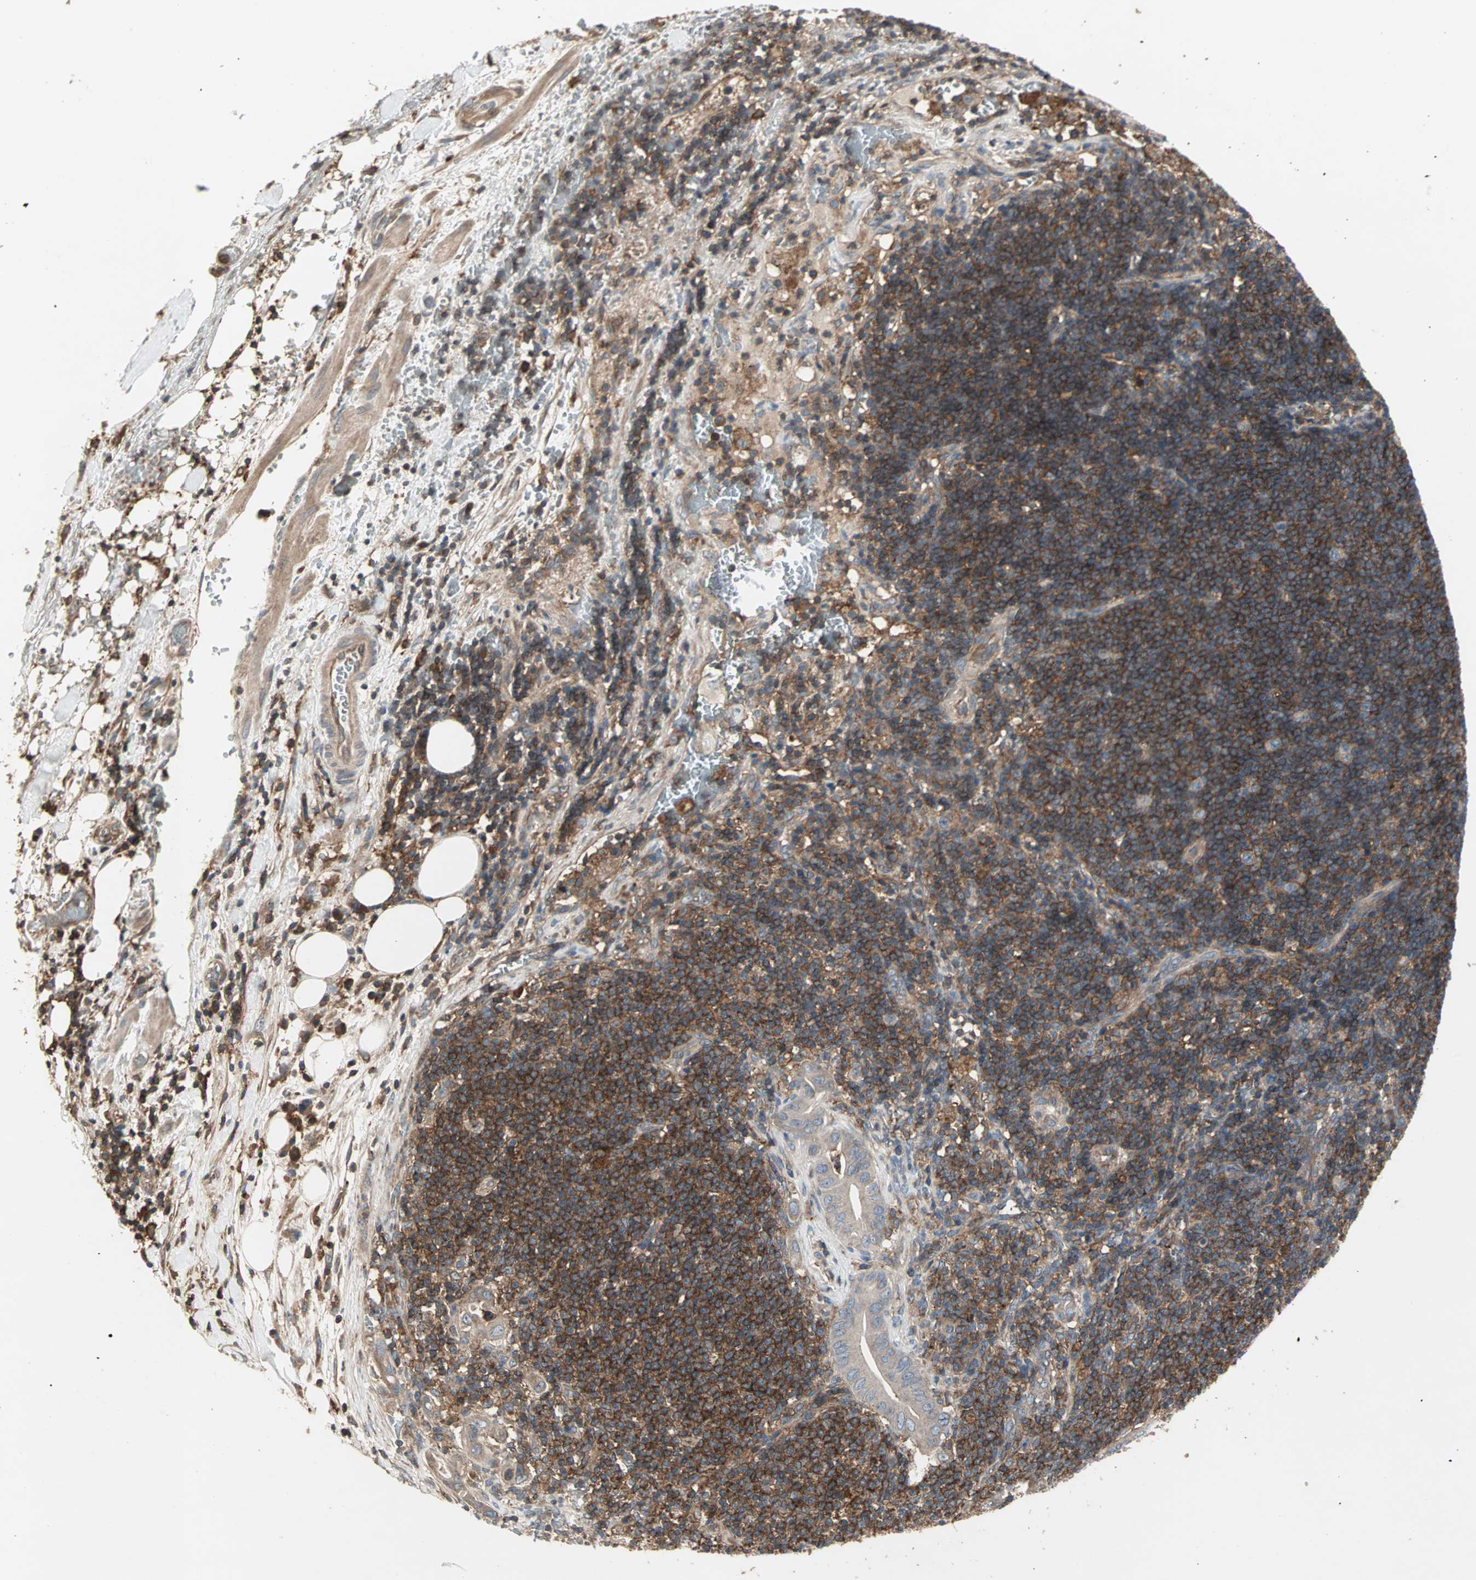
{"staining": {"intensity": "moderate", "quantity": "25%-75%", "location": "cytoplasmic/membranous"}, "tissue": "liver cancer", "cell_type": "Tumor cells", "image_type": "cancer", "snomed": [{"axis": "morphology", "description": "Cholangiocarcinoma"}, {"axis": "topography", "description": "Liver"}], "caption": "IHC (DAB (3,3'-diaminobenzidine)) staining of cholangiocarcinoma (liver) shows moderate cytoplasmic/membranous protein positivity in about 25%-75% of tumor cells. The protein of interest is stained brown, and the nuclei are stained in blue (DAB (3,3'-diaminobenzidine) IHC with brightfield microscopy, high magnification).", "gene": "GNAI2", "patient": {"sex": "female", "age": 68}}